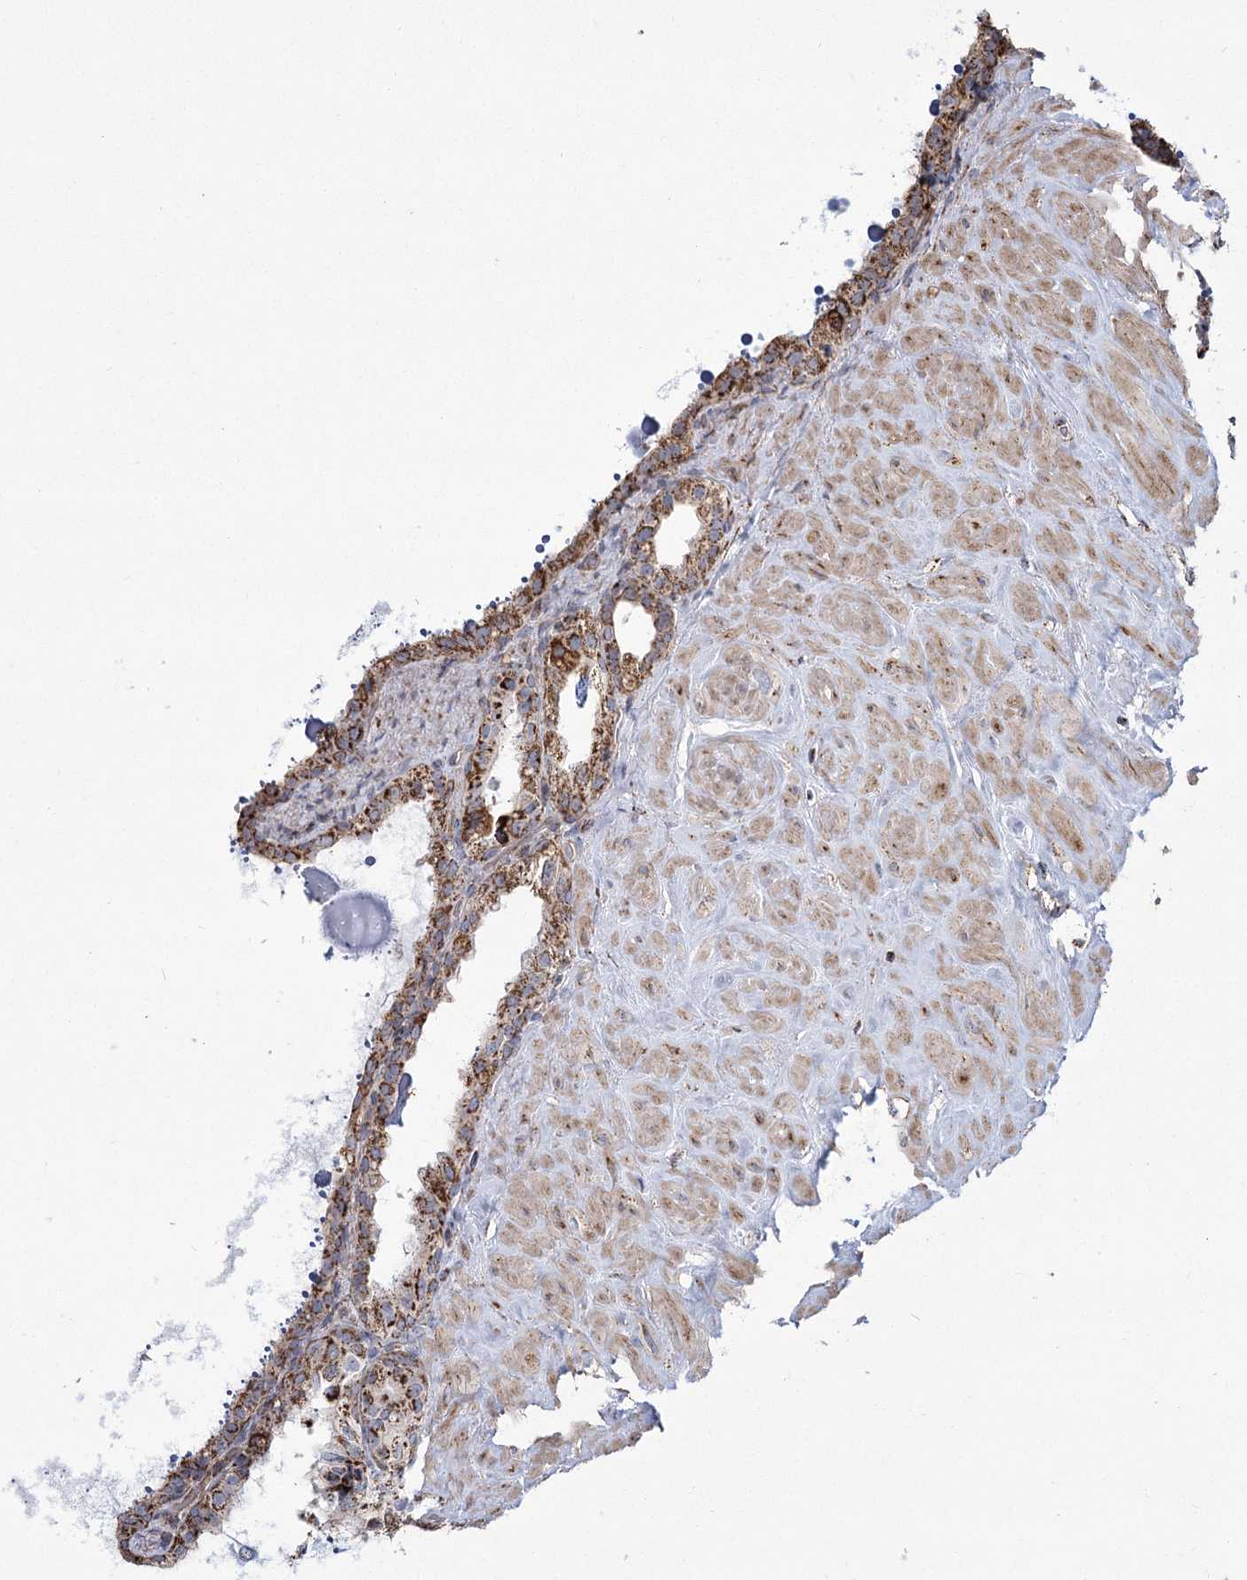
{"staining": {"intensity": "strong", "quantity": "25%-75%", "location": "cytoplasmic/membranous"}, "tissue": "seminal vesicle", "cell_type": "Glandular cells", "image_type": "normal", "snomed": [{"axis": "morphology", "description": "Normal tissue, NOS"}, {"axis": "topography", "description": "Seminal veicle"}], "caption": "DAB immunohistochemical staining of unremarkable seminal vesicle shows strong cytoplasmic/membranous protein staining in about 25%-75% of glandular cells.", "gene": "RANBP3L", "patient": {"sex": "male", "age": 68}}